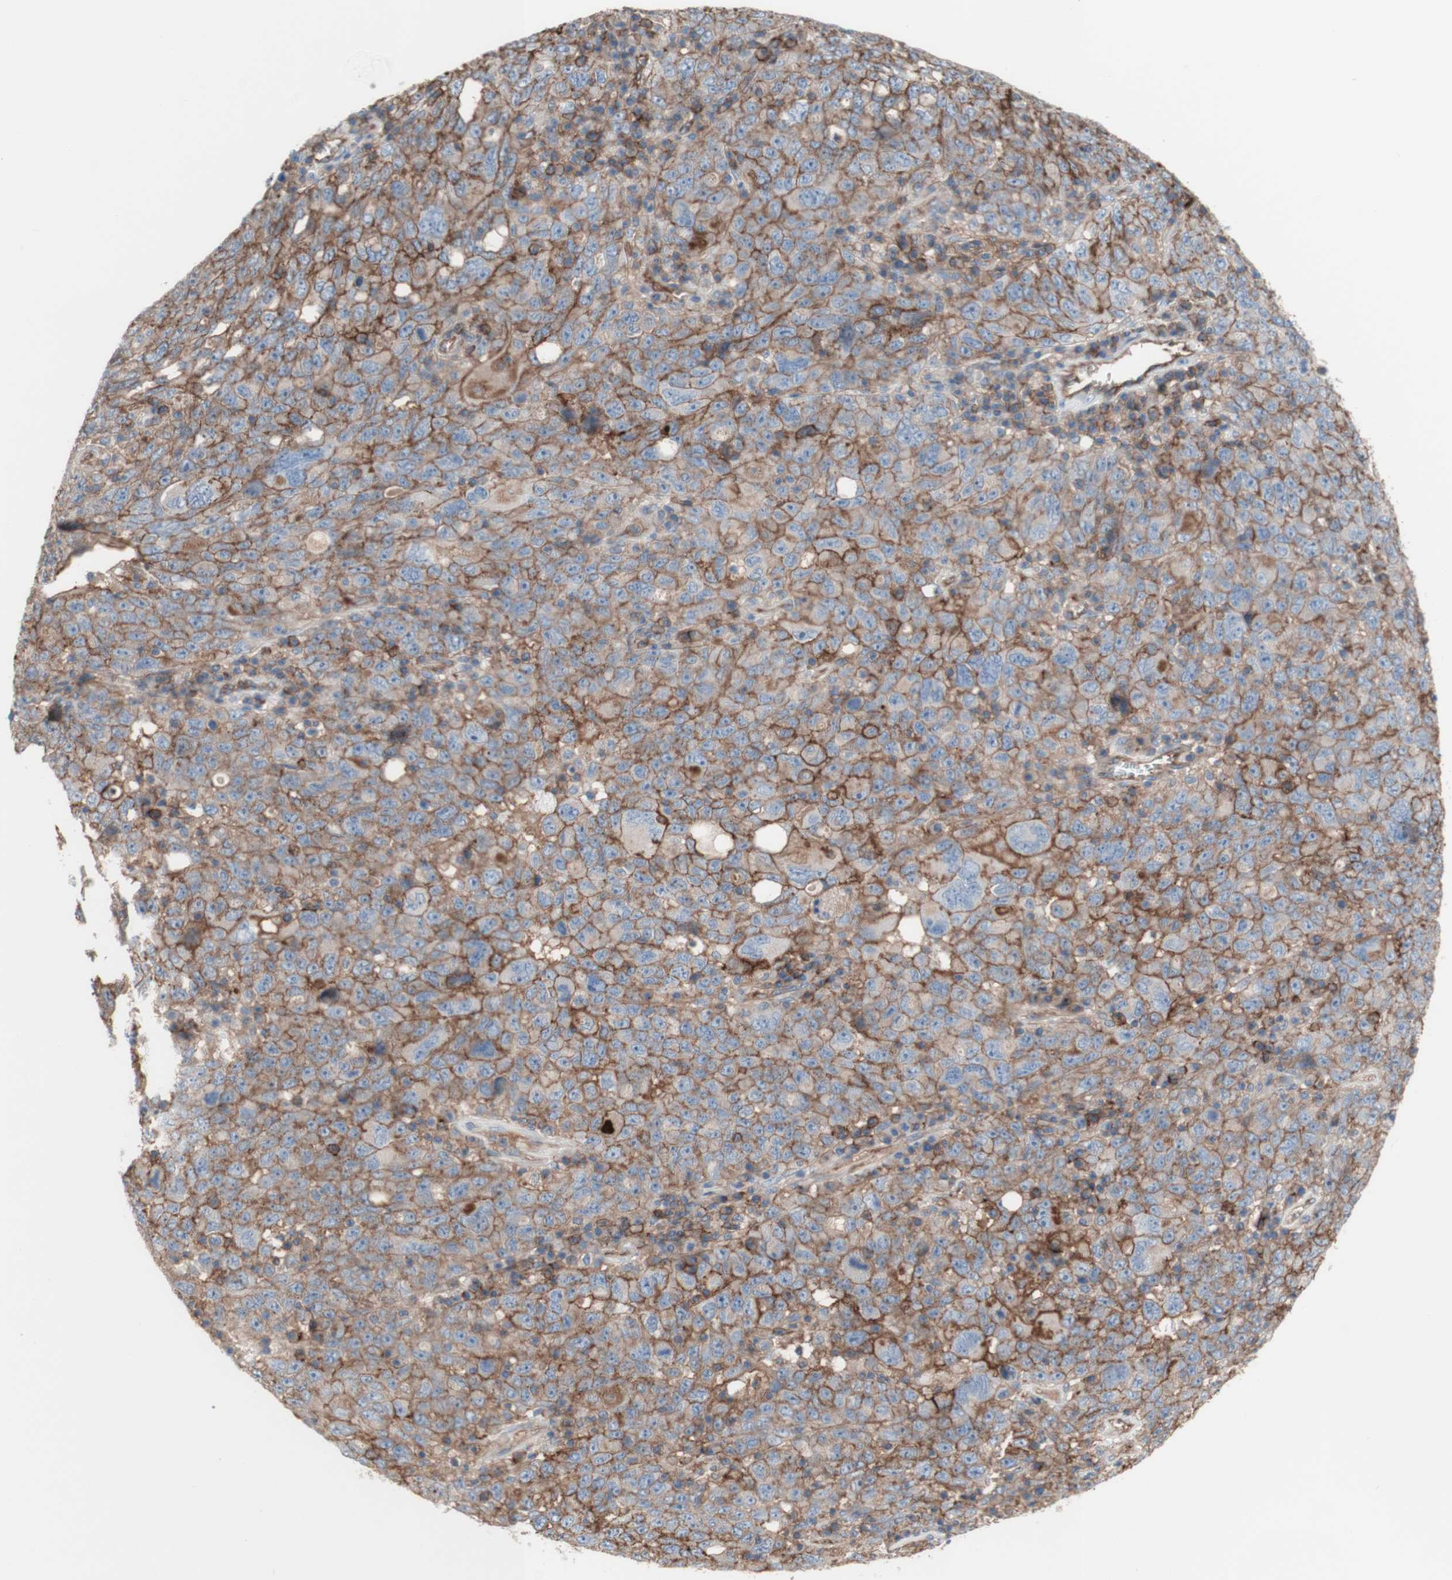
{"staining": {"intensity": "weak", "quantity": ">75%", "location": "cytoplasmic/membranous"}, "tissue": "ovarian cancer", "cell_type": "Tumor cells", "image_type": "cancer", "snomed": [{"axis": "morphology", "description": "Carcinoma, endometroid"}, {"axis": "topography", "description": "Ovary"}], "caption": "Tumor cells display low levels of weak cytoplasmic/membranous positivity in about >75% of cells in ovarian cancer.", "gene": "CD46", "patient": {"sex": "female", "age": 62}}